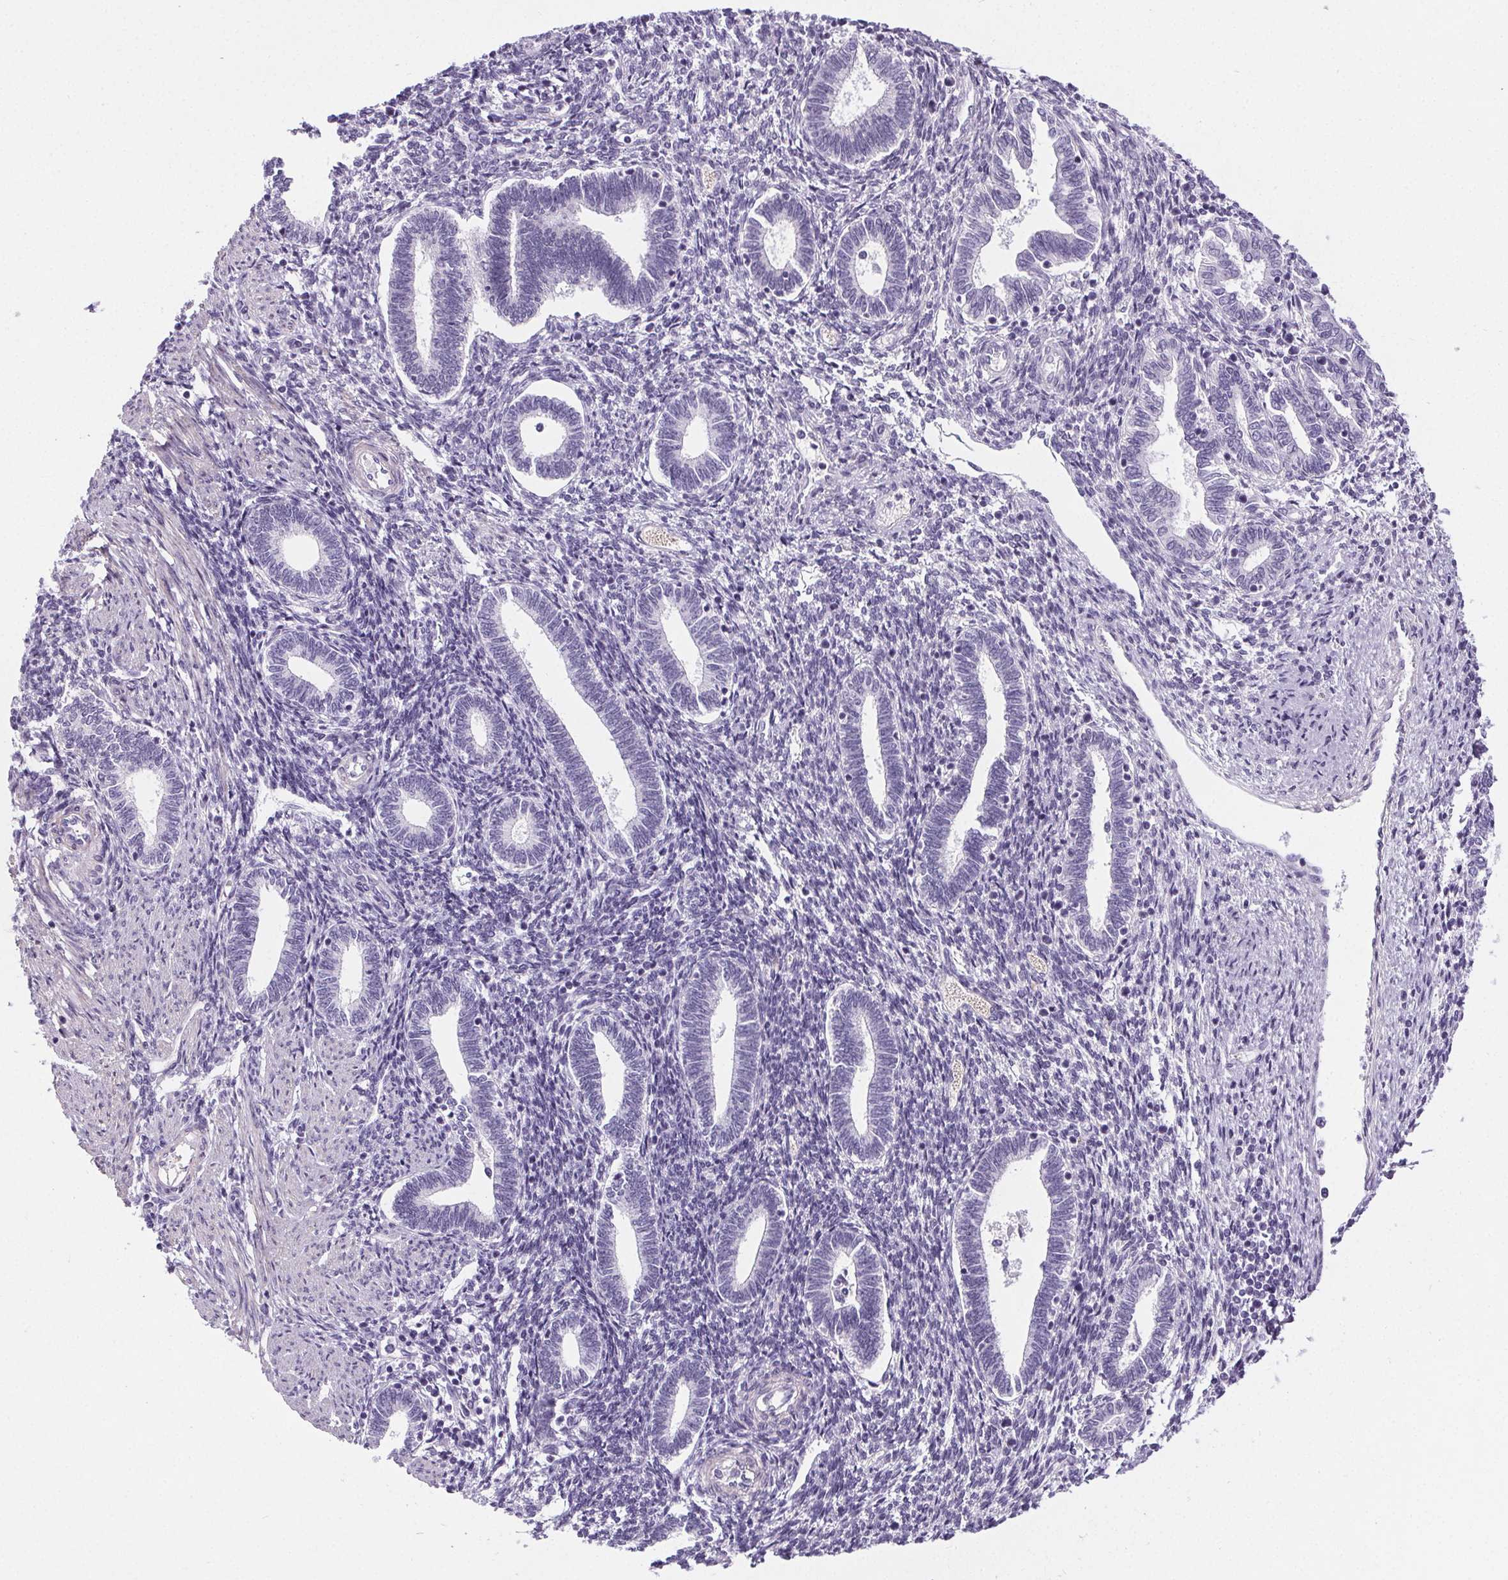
{"staining": {"intensity": "negative", "quantity": "none", "location": "none"}, "tissue": "endometrium", "cell_type": "Cells in endometrial stroma", "image_type": "normal", "snomed": [{"axis": "morphology", "description": "Normal tissue, NOS"}, {"axis": "topography", "description": "Endometrium"}], "caption": "This is an immunohistochemistry (IHC) photomicrograph of unremarkable endometrium. There is no expression in cells in endometrial stroma.", "gene": "ELAVL2", "patient": {"sex": "female", "age": 42}}